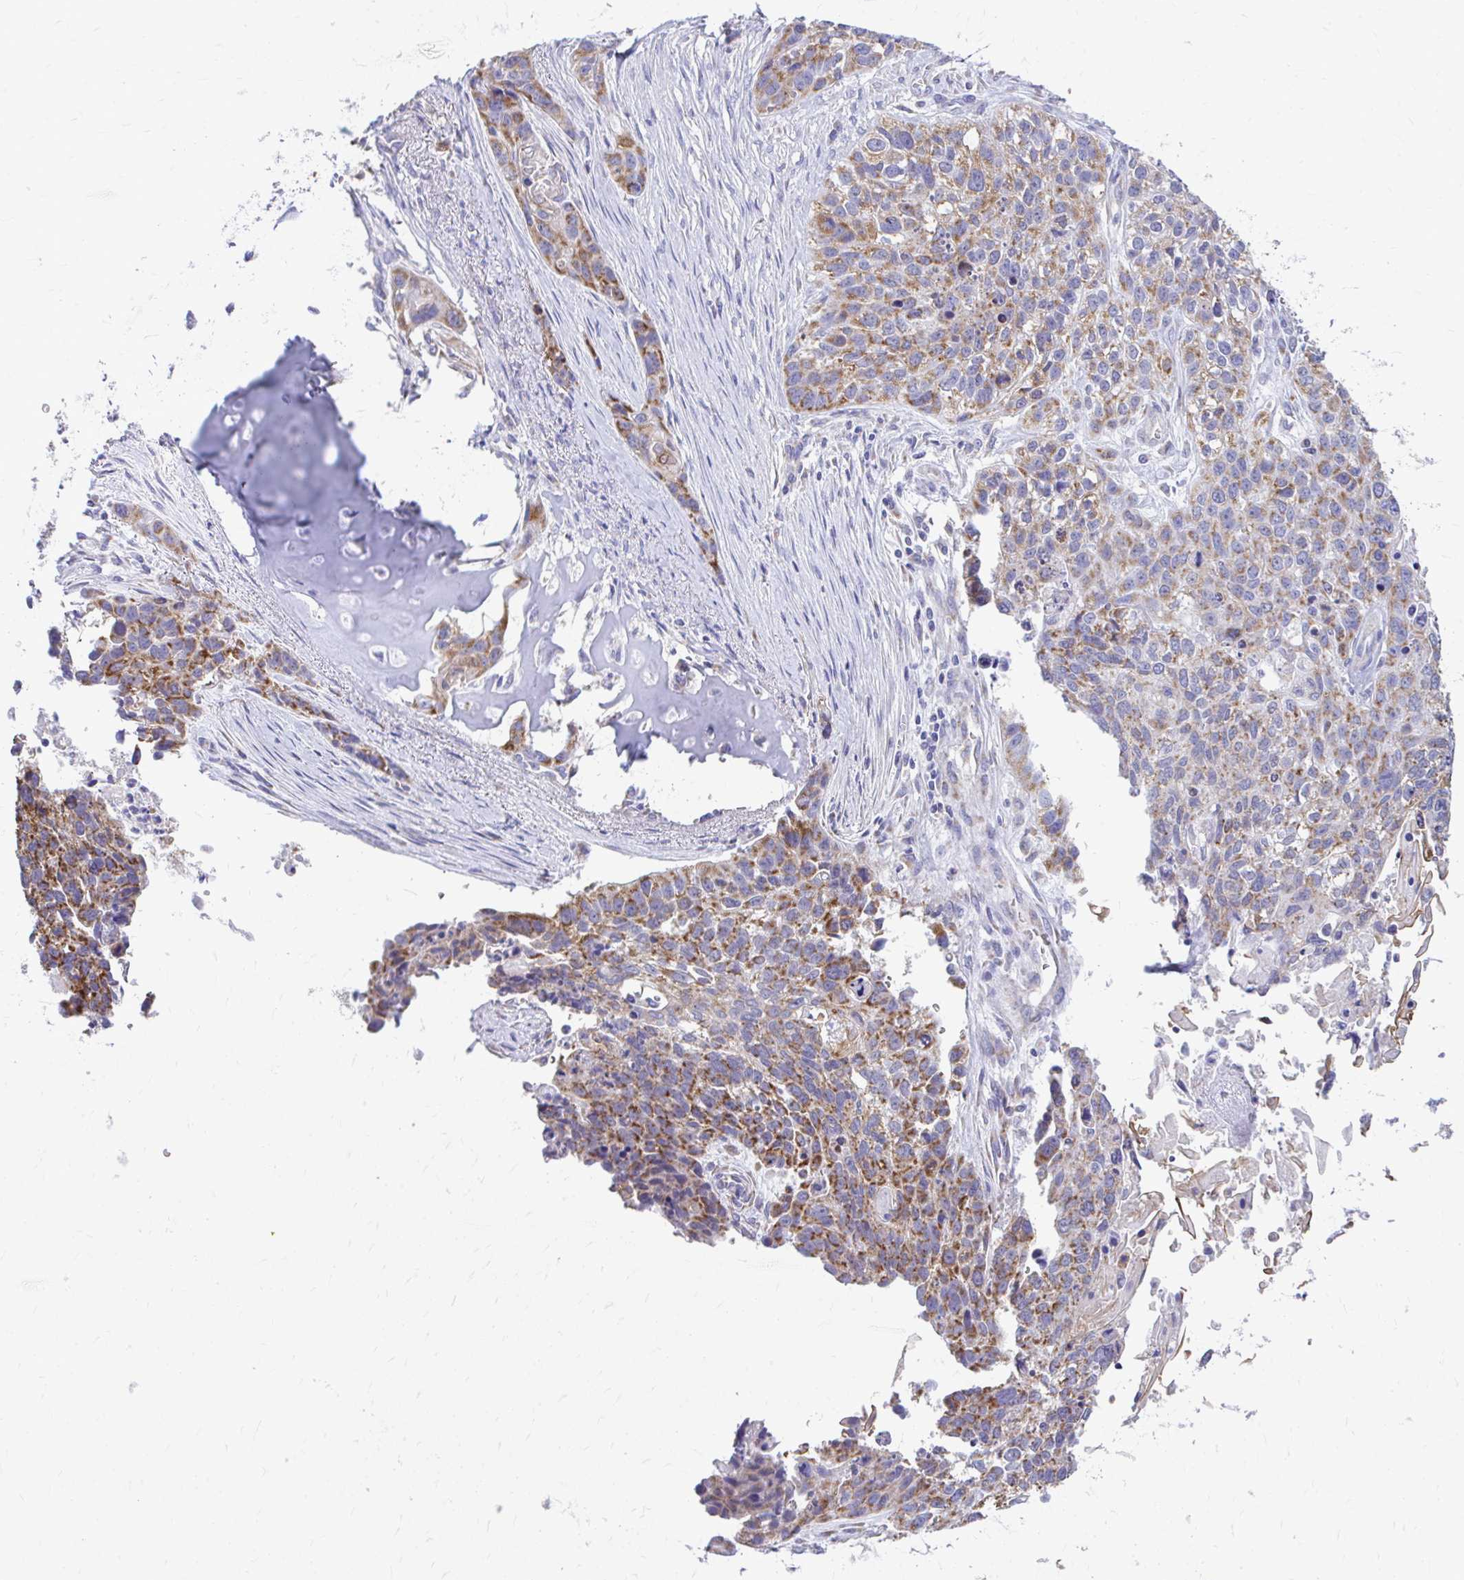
{"staining": {"intensity": "moderate", "quantity": ">75%", "location": "cytoplasmic/membranous"}, "tissue": "lung cancer", "cell_type": "Tumor cells", "image_type": "cancer", "snomed": [{"axis": "morphology", "description": "Squamous cell carcinoma, NOS"}, {"axis": "topography", "description": "Lung"}], "caption": "This histopathology image reveals lung cancer (squamous cell carcinoma) stained with immunohistochemistry to label a protein in brown. The cytoplasmic/membranous of tumor cells show moderate positivity for the protein. Nuclei are counter-stained blue.", "gene": "MRPL19", "patient": {"sex": "male", "age": 74}}